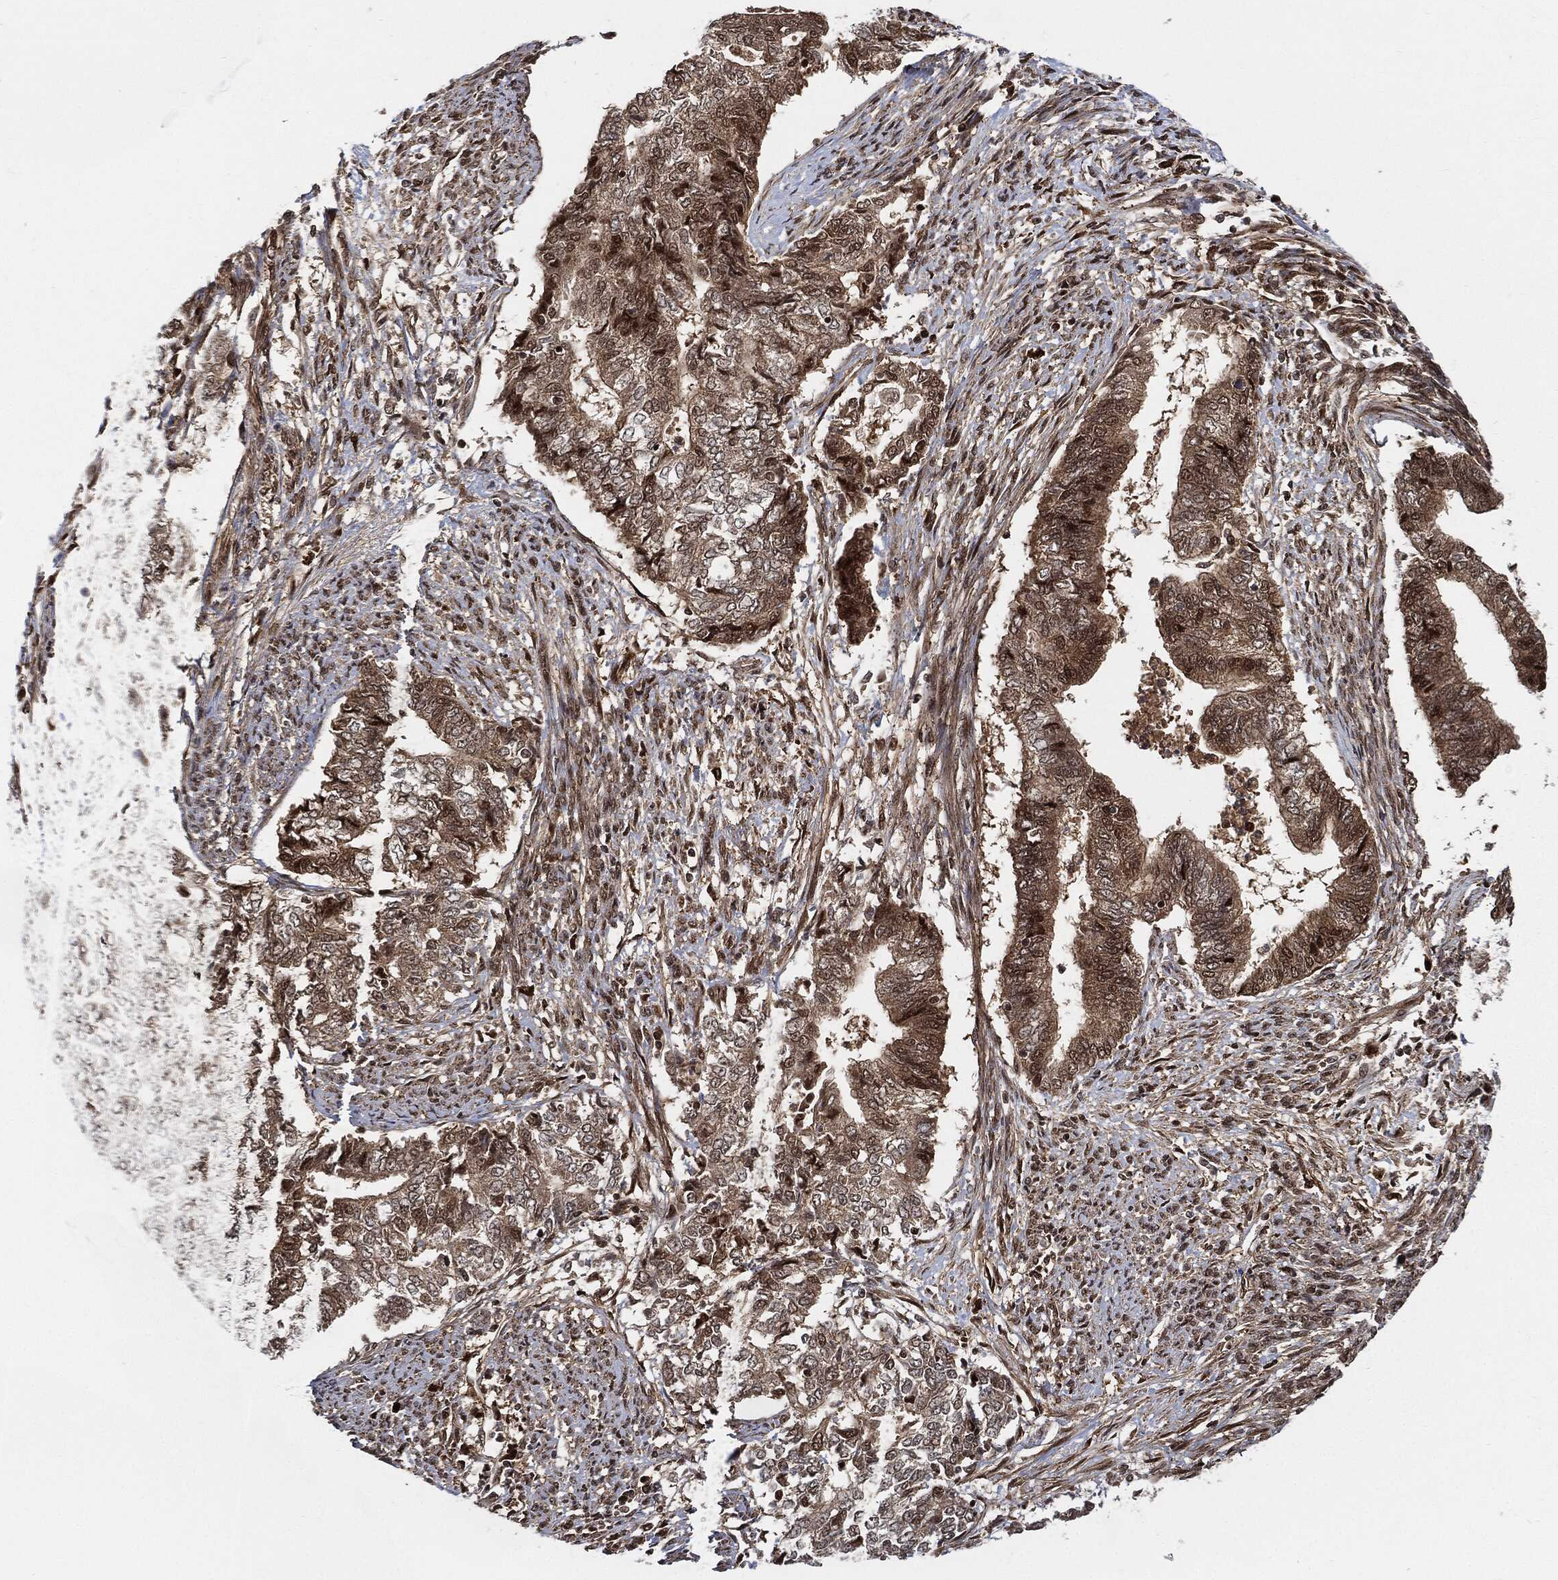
{"staining": {"intensity": "moderate", "quantity": ">75%", "location": "cytoplasmic/membranous"}, "tissue": "endometrial cancer", "cell_type": "Tumor cells", "image_type": "cancer", "snomed": [{"axis": "morphology", "description": "Adenocarcinoma, NOS"}, {"axis": "topography", "description": "Endometrium"}], "caption": "Immunohistochemistry (IHC) of endometrial cancer (adenocarcinoma) exhibits medium levels of moderate cytoplasmic/membranous expression in approximately >75% of tumor cells.", "gene": "CUTA", "patient": {"sex": "female", "age": 65}}